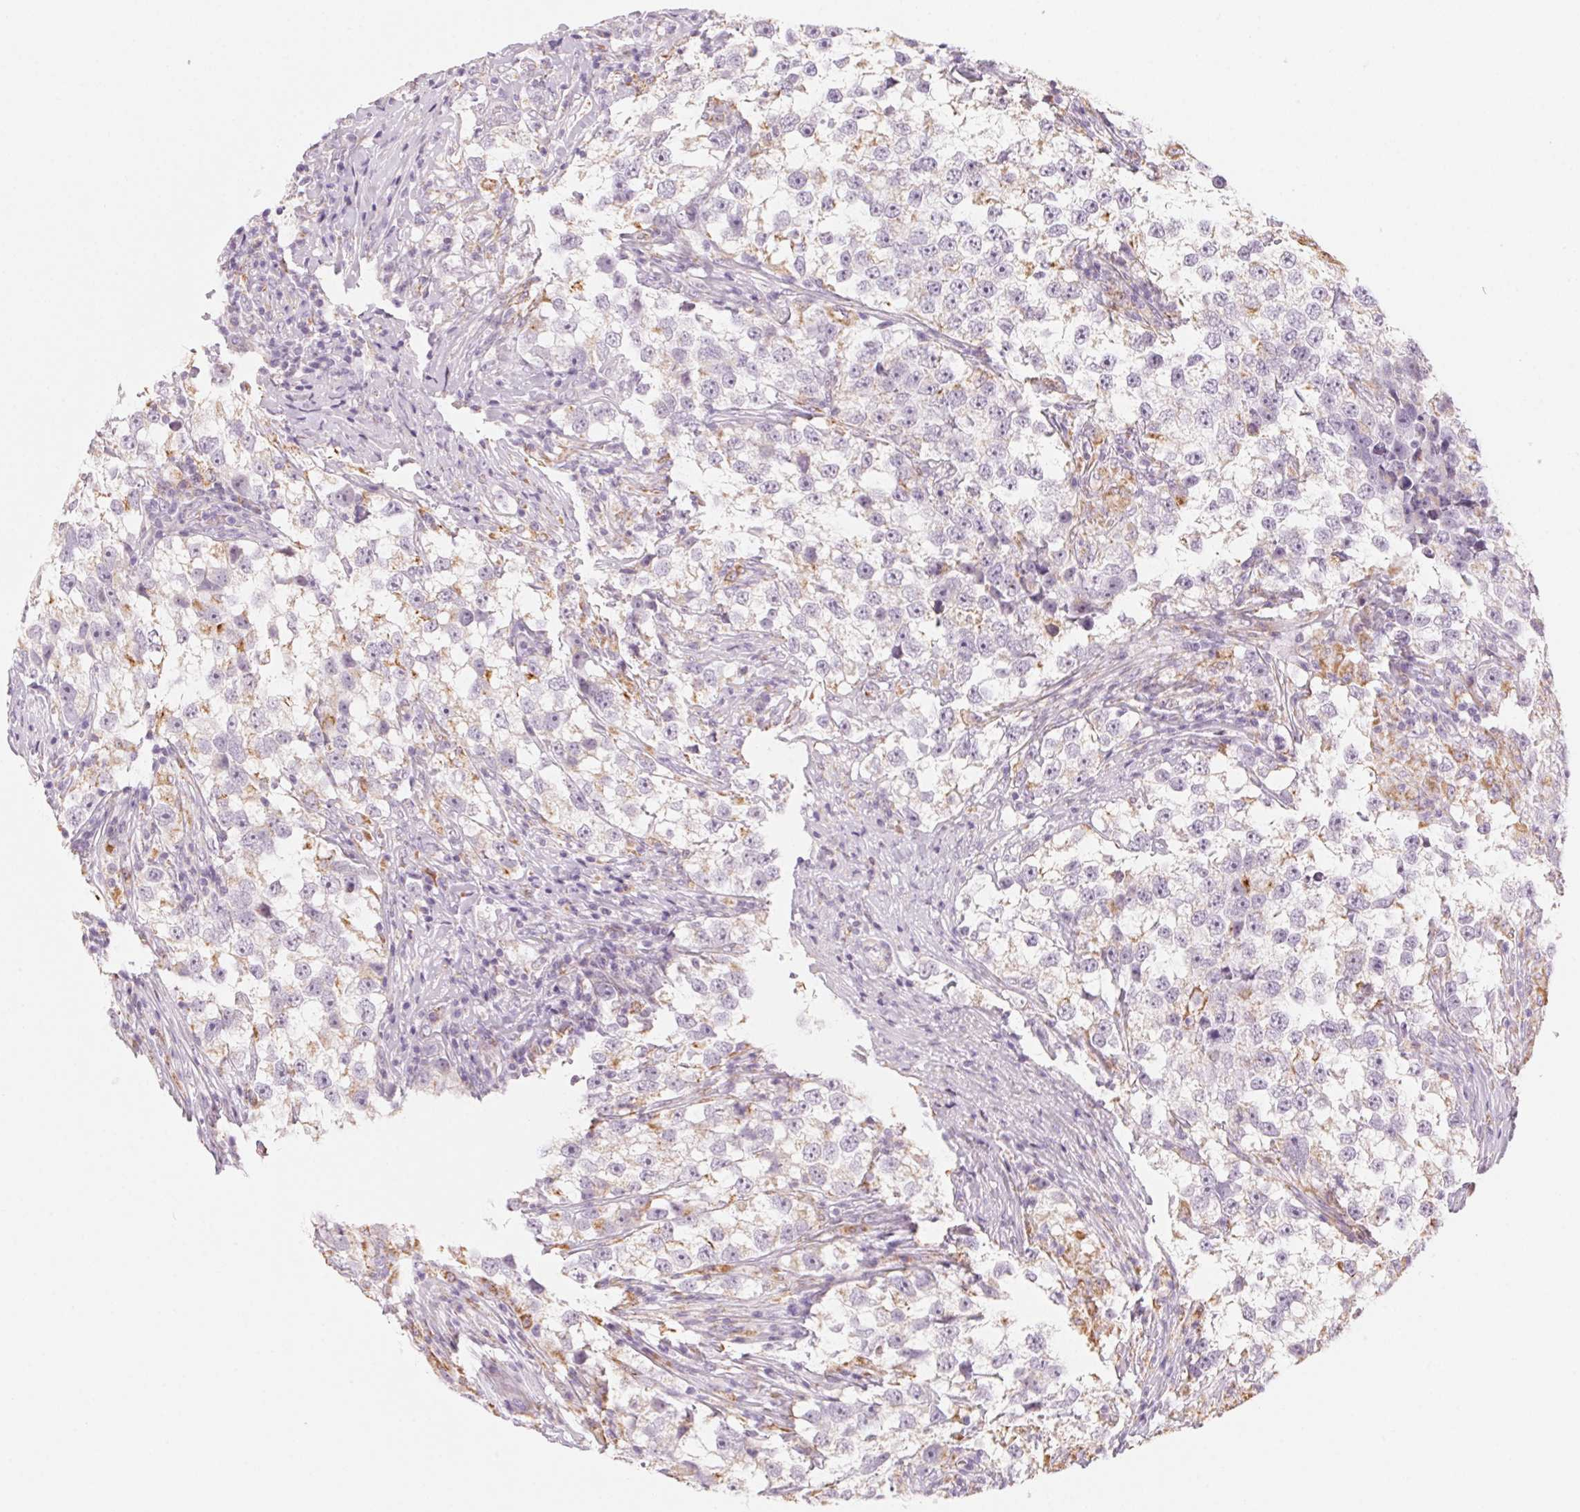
{"staining": {"intensity": "weak", "quantity": "<25%", "location": "cytoplasmic/membranous"}, "tissue": "testis cancer", "cell_type": "Tumor cells", "image_type": "cancer", "snomed": [{"axis": "morphology", "description": "Seminoma, NOS"}, {"axis": "topography", "description": "Testis"}], "caption": "There is no significant expression in tumor cells of testis seminoma. (DAB immunohistochemistry, high magnification).", "gene": "PRPH", "patient": {"sex": "male", "age": 46}}